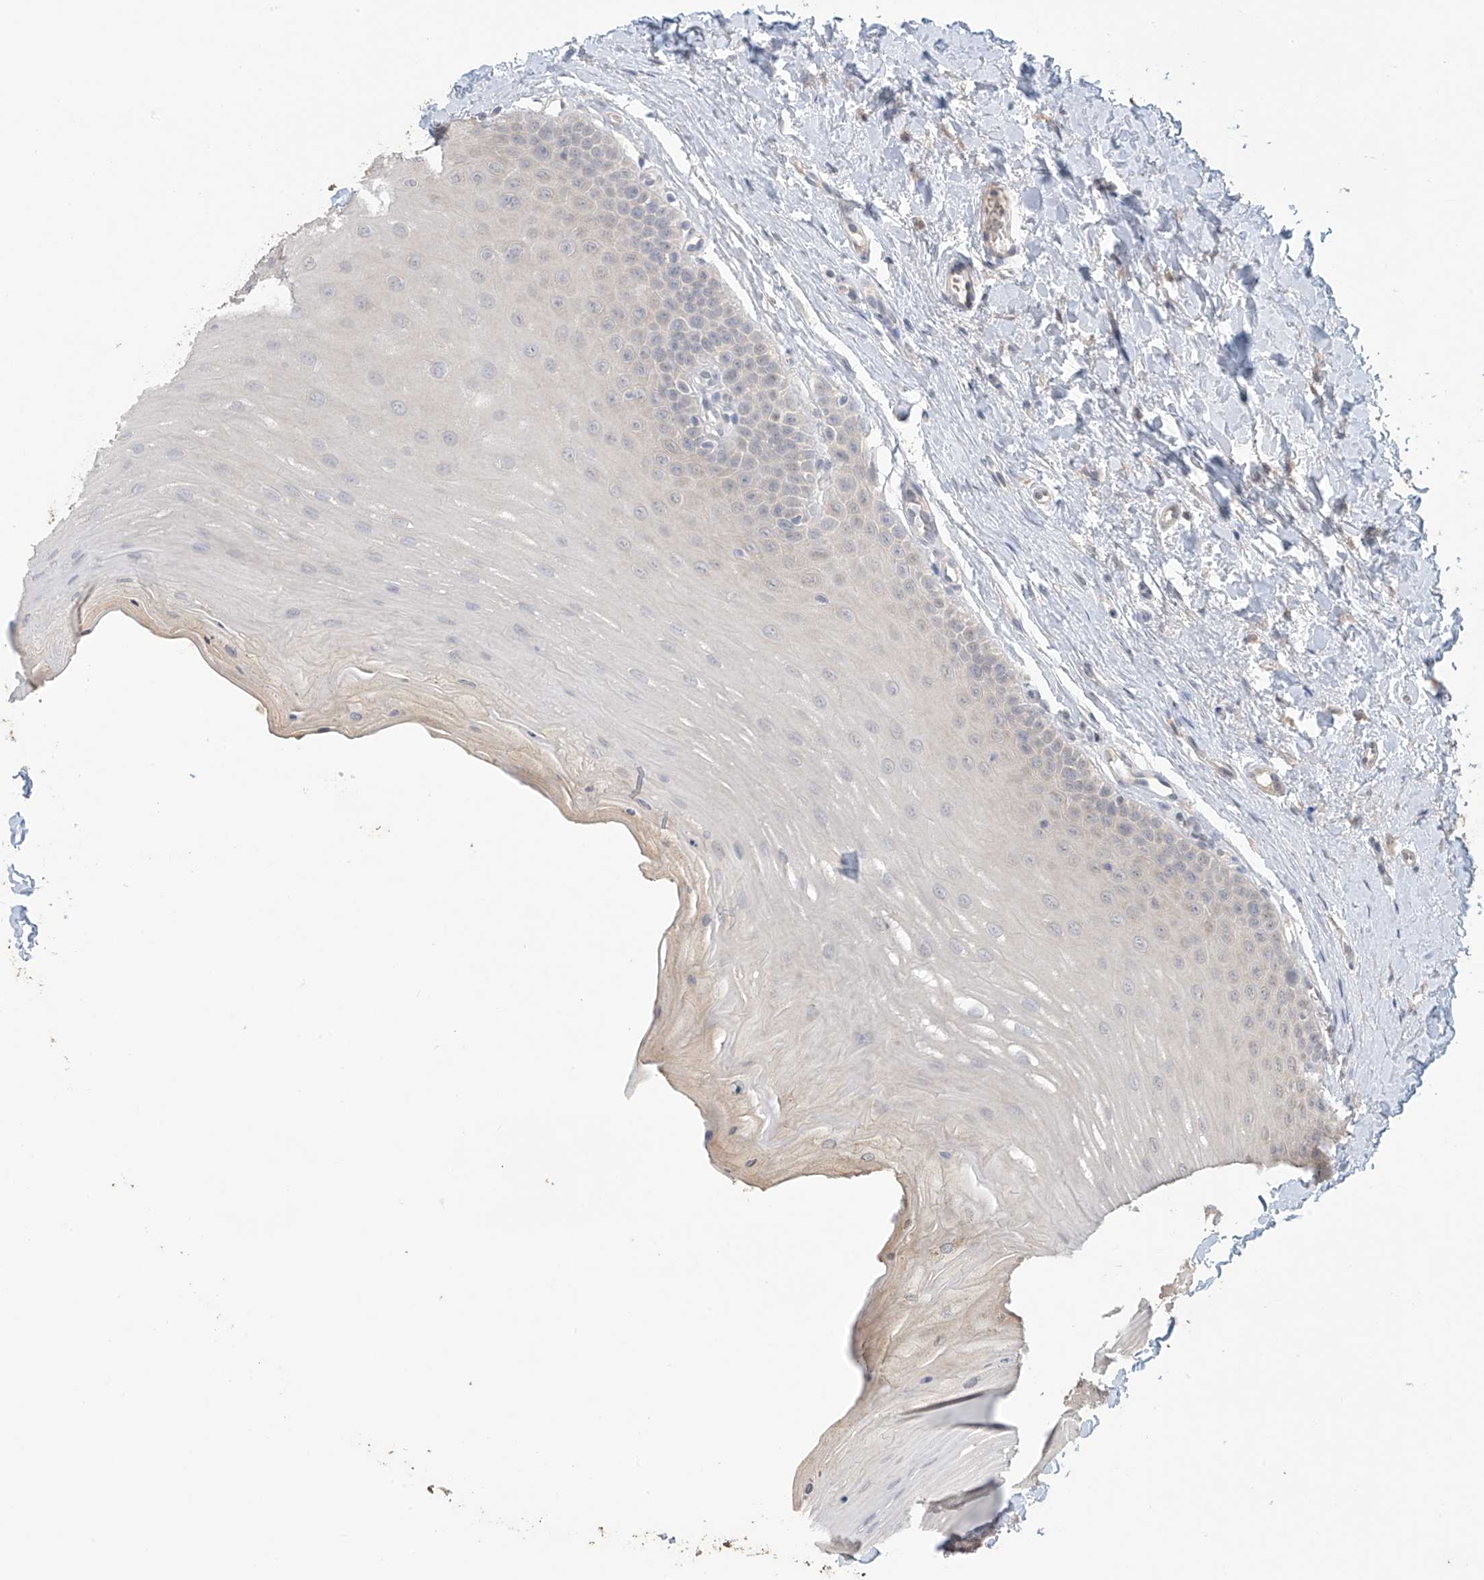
{"staining": {"intensity": "negative", "quantity": "none", "location": "none"}, "tissue": "oral mucosa", "cell_type": "Squamous epithelial cells", "image_type": "normal", "snomed": [{"axis": "morphology", "description": "Normal tissue, NOS"}, {"axis": "topography", "description": "Oral tissue"}], "caption": "There is no significant expression in squamous epithelial cells of oral mucosa. (Brightfield microscopy of DAB IHC at high magnification).", "gene": "SLFN14", "patient": {"sex": "female", "age": 39}}